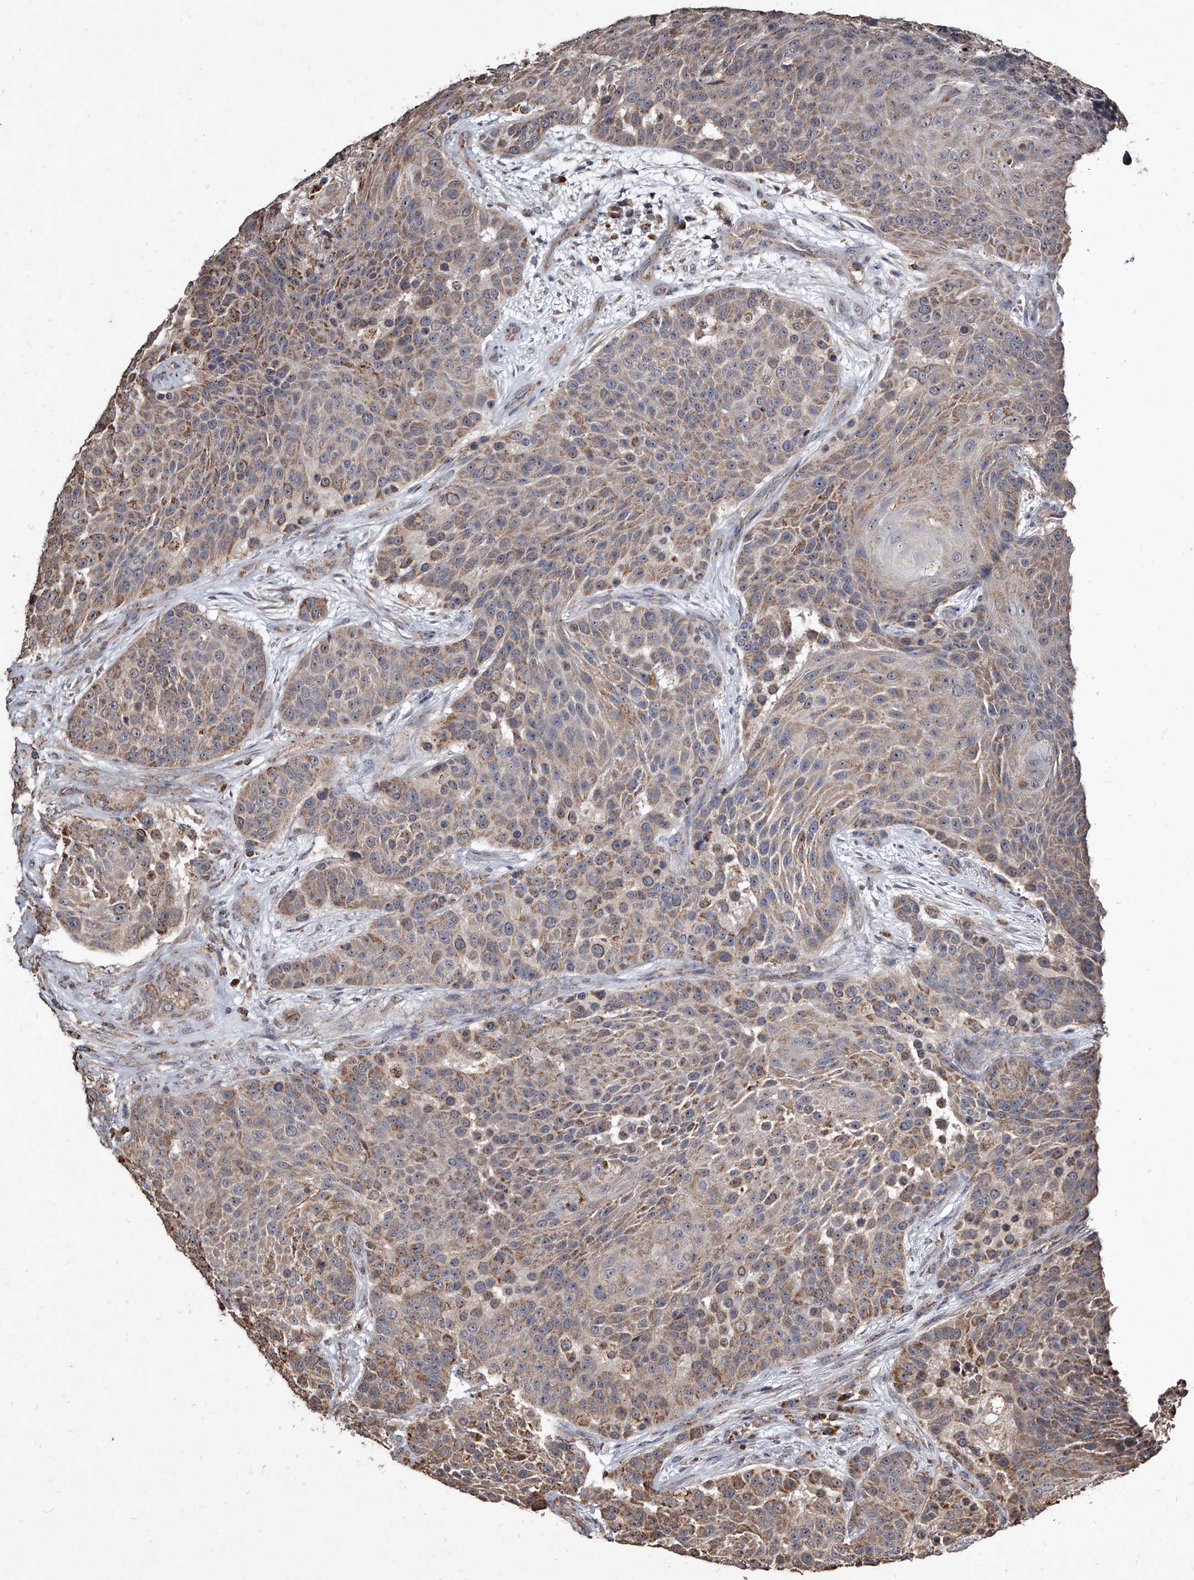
{"staining": {"intensity": "moderate", "quantity": ">75%", "location": "cytoplasmic/membranous"}, "tissue": "urothelial cancer", "cell_type": "Tumor cells", "image_type": "cancer", "snomed": [{"axis": "morphology", "description": "Urothelial carcinoma, High grade"}, {"axis": "topography", "description": "Urinary bladder"}], "caption": "There is medium levels of moderate cytoplasmic/membranous expression in tumor cells of high-grade urothelial carcinoma, as demonstrated by immunohistochemical staining (brown color).", "gene": "GPR183", "patient": {"sex": "female", "age": 63}}